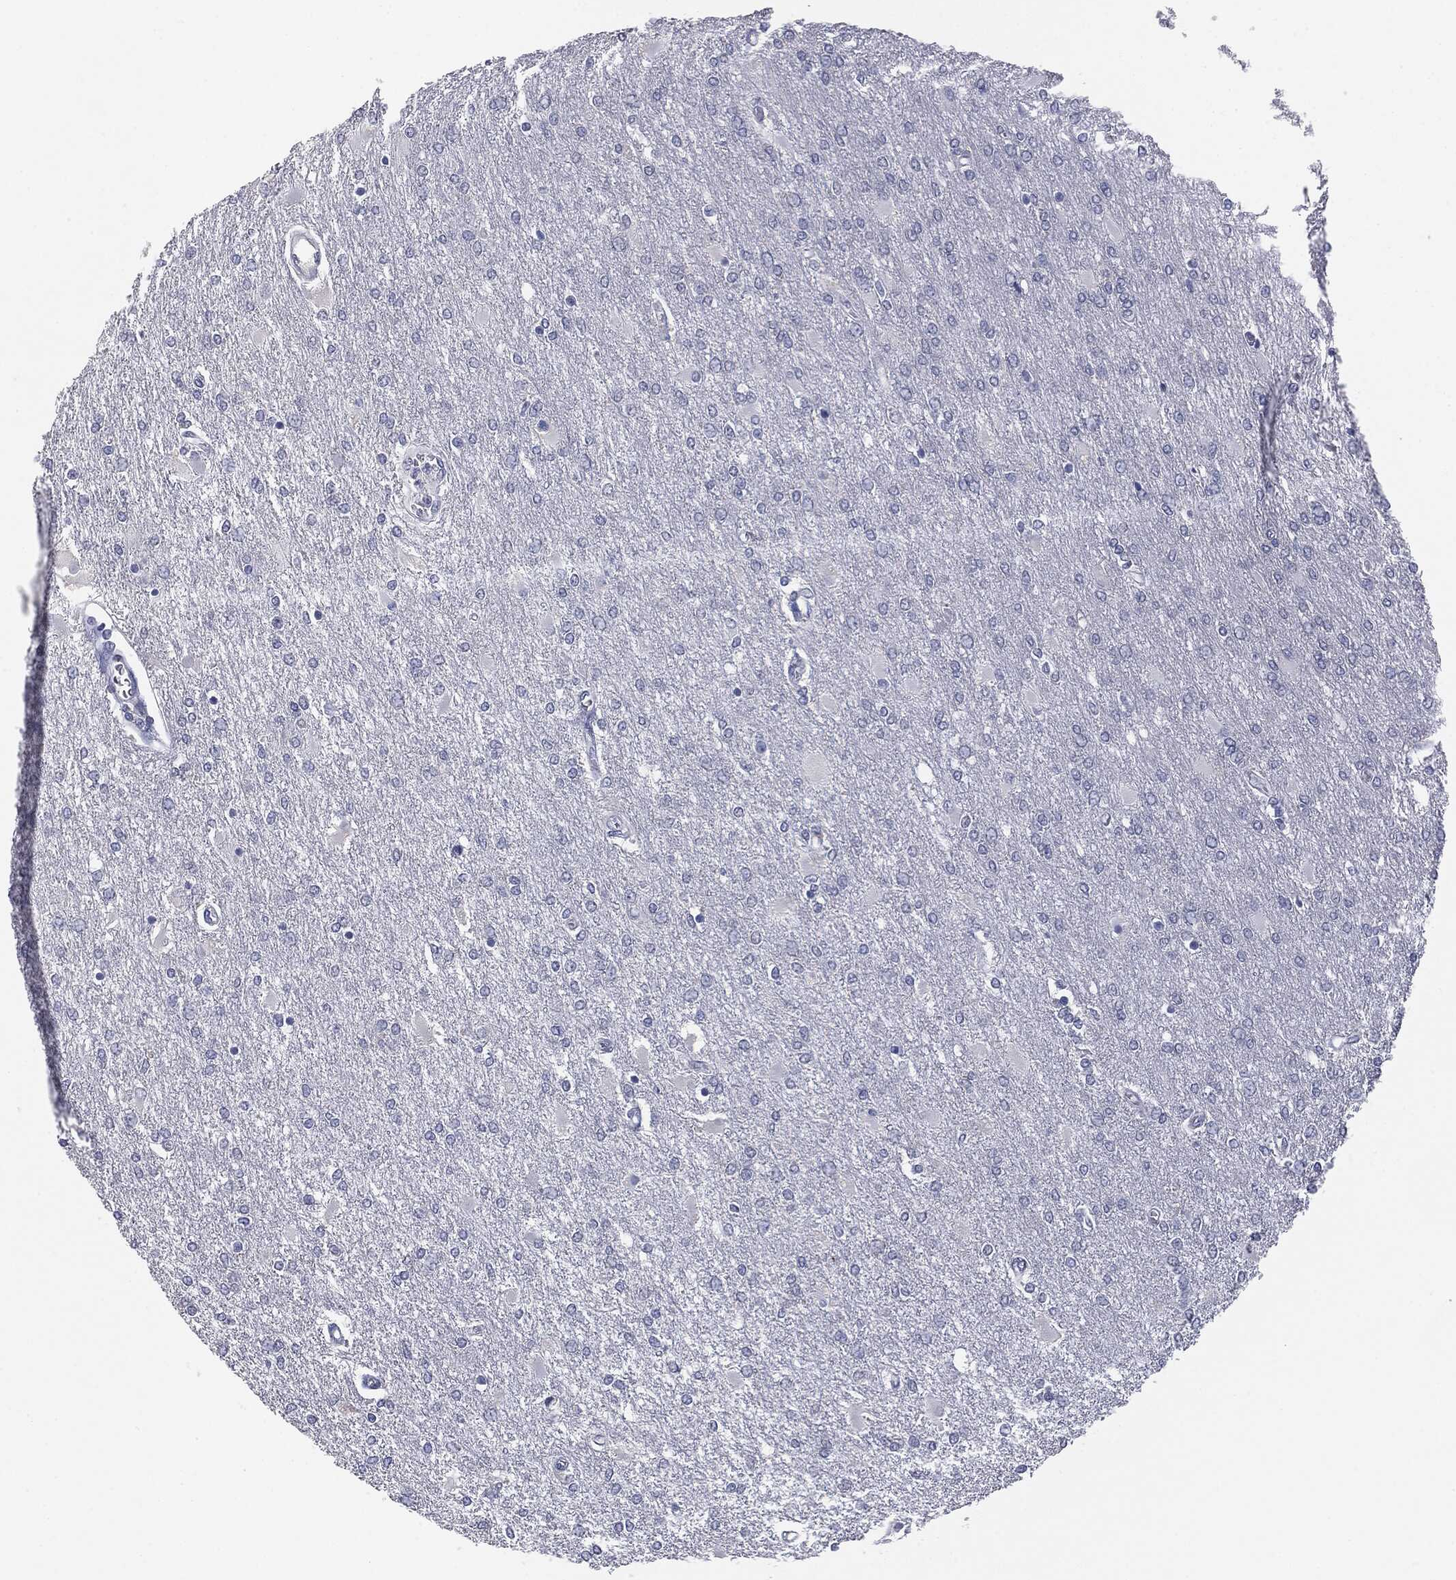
{"staining": {"intensity": "negative", "quantity": "none", "location": "none"}, "tissue": "glioma", "cell_type": "Tumor cells", "image_type": "cancer", "snomed": [{"axis": "morphology", "description": "Glioma, malignant, High grade"}, {"axis": "topography", "description": "Cerebral cortex"}], "caption": "This is a histopathology image of immunohistochemistry staining of malignant high-grade glioma, which shows no expression in tumor cells. The staining was performed using DAB (3,3'-diaminobenzidine) to visualize the protein expression in brown, while the nuclei were stained in blue with hematoxylin (Magnification: 20x).", "gene": "MUC1", "patient": {"sex": "male", "age": 79}}